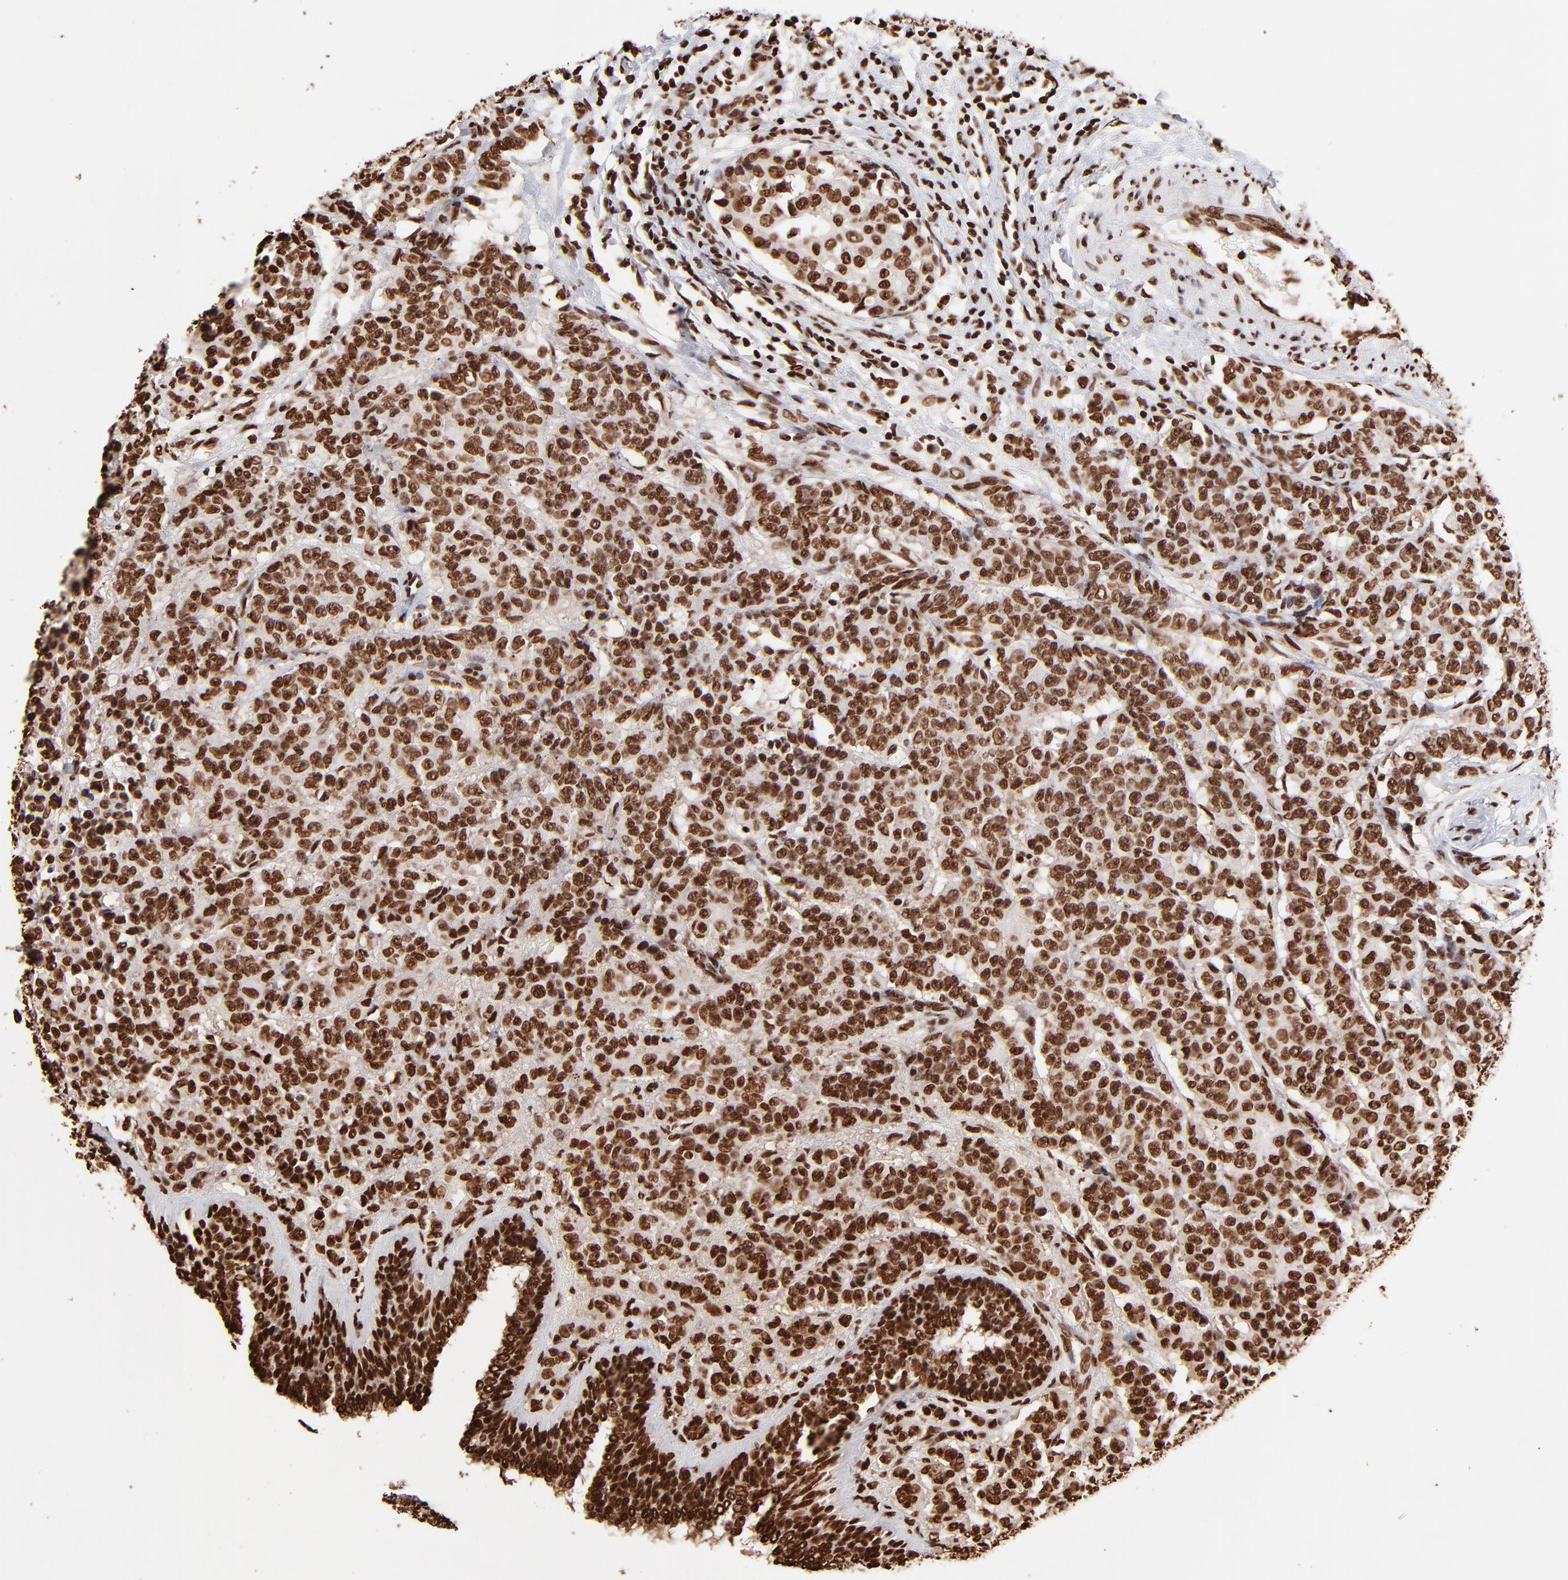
{"staining": {"intensity": "strong", "quantity": ">75%", "location": "nuclear"}, "tissue": "breast cancer", "cell_type": "Tumor cells", "image_type": "cancer", "snomed": [{"axis": "morphology", "description": "Duct carcinoma"}, {"axis": "topography", "description": "Breast"}], "caption": "Protein staining of breast infiltrating ductal carcinoma tissue displays strong nuclear staining in approximately >75% of tumor cells.", "gene": "ZNF544", "patient": {"sex": "female", "age": 40}}